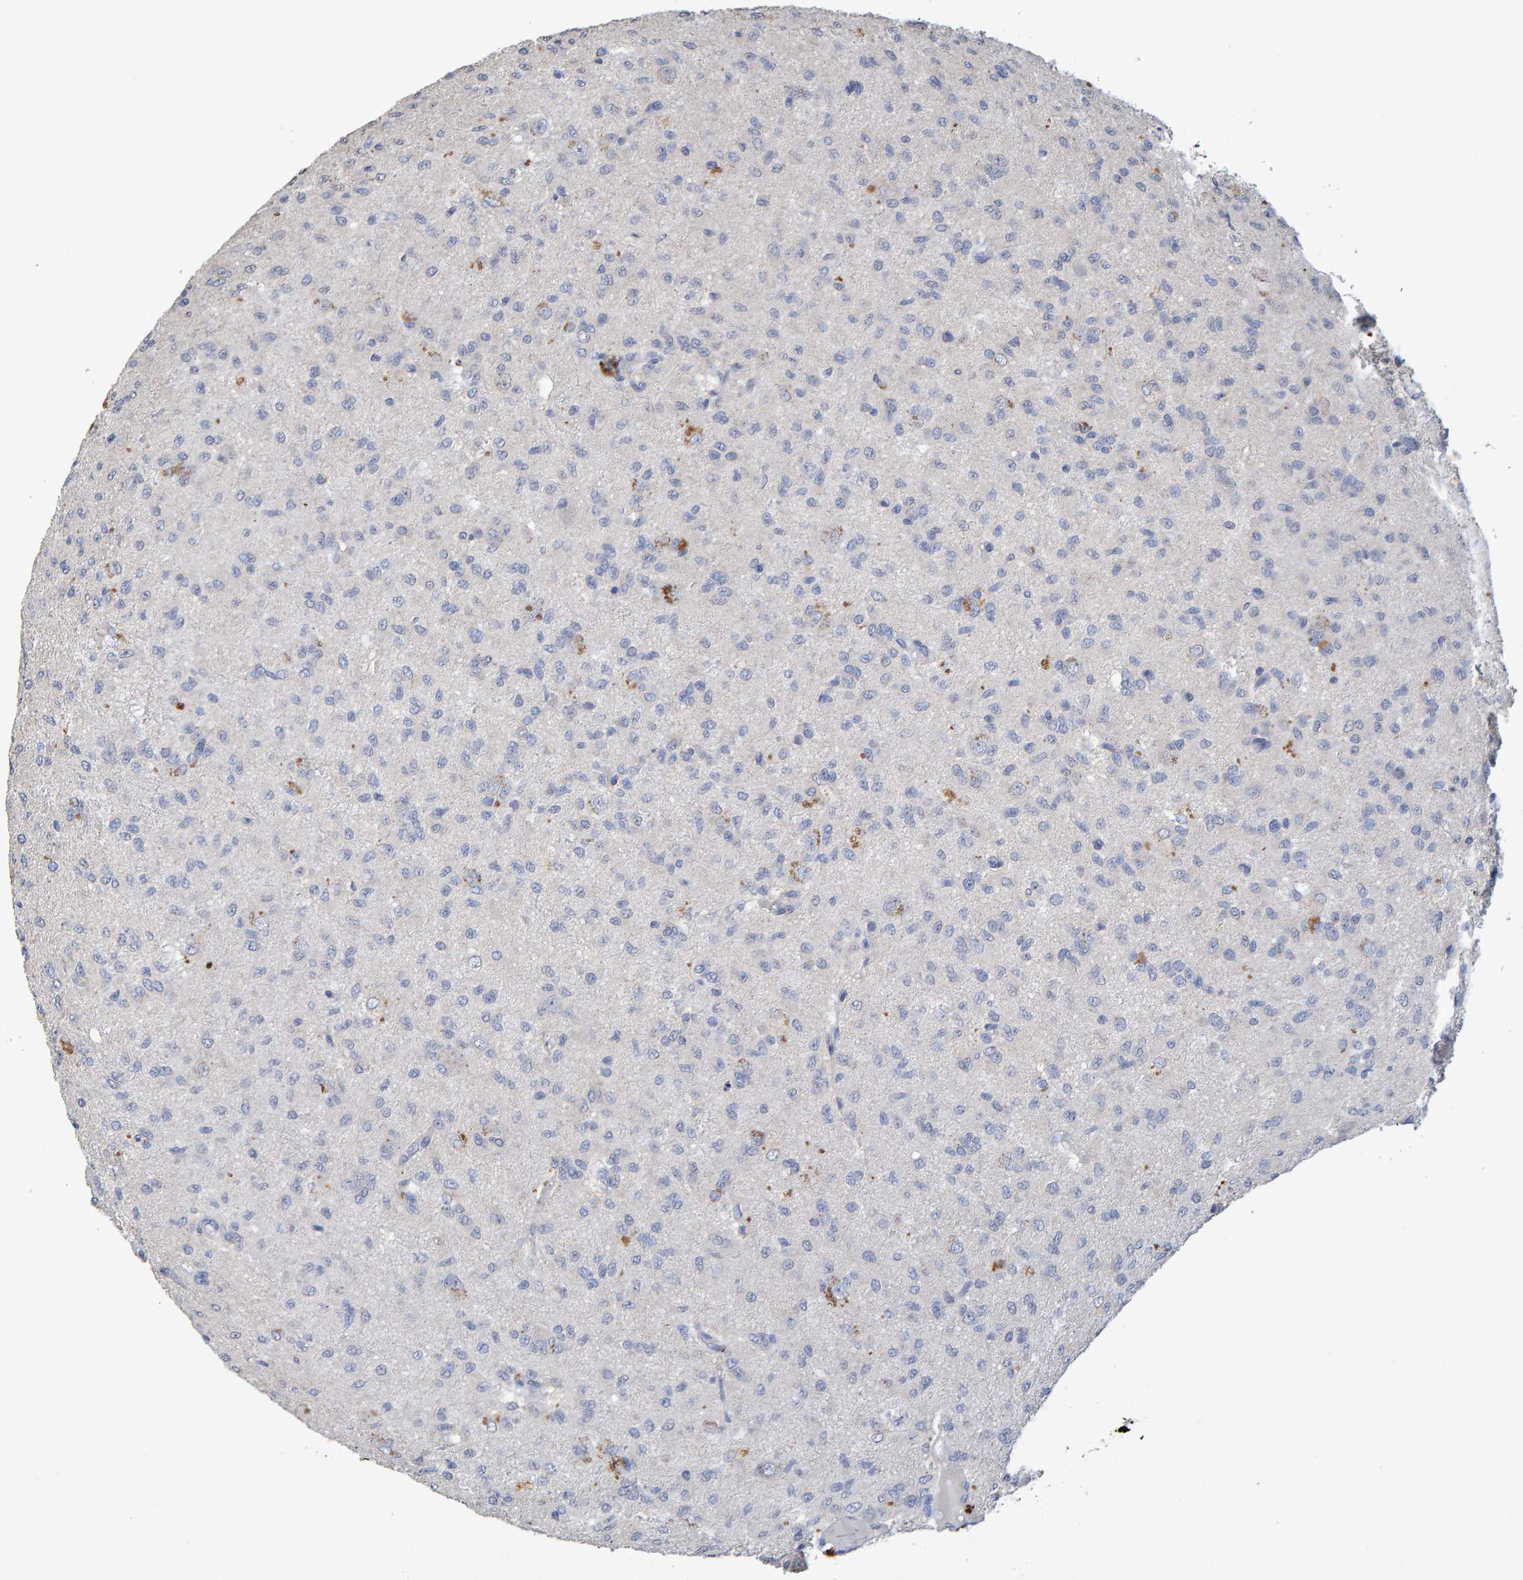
{"staining": {"intensity": "negative", "quantity": "none", "location": "none"}, "tissue": "glioma", "cell_type": "Tumor cells", "image_type": "cancer", "snomed": [{"axis": "morphology", "description": "Glioma, malignant, High grade"}, {"axis": "topography", "description": "Brain"}], "caption": "A high-resolution histopathology image shows immunohistochemistry staining of glioma, which shows no significant expression in tumor cells. Brightfield microscopy of IHC stained with DAB (3,3'-diaminobenzidine) (brown) and hematoxylin (blue), captured at high magnification.", "gene": "CTH", "patient": {"sex": "female", "age": 59}}